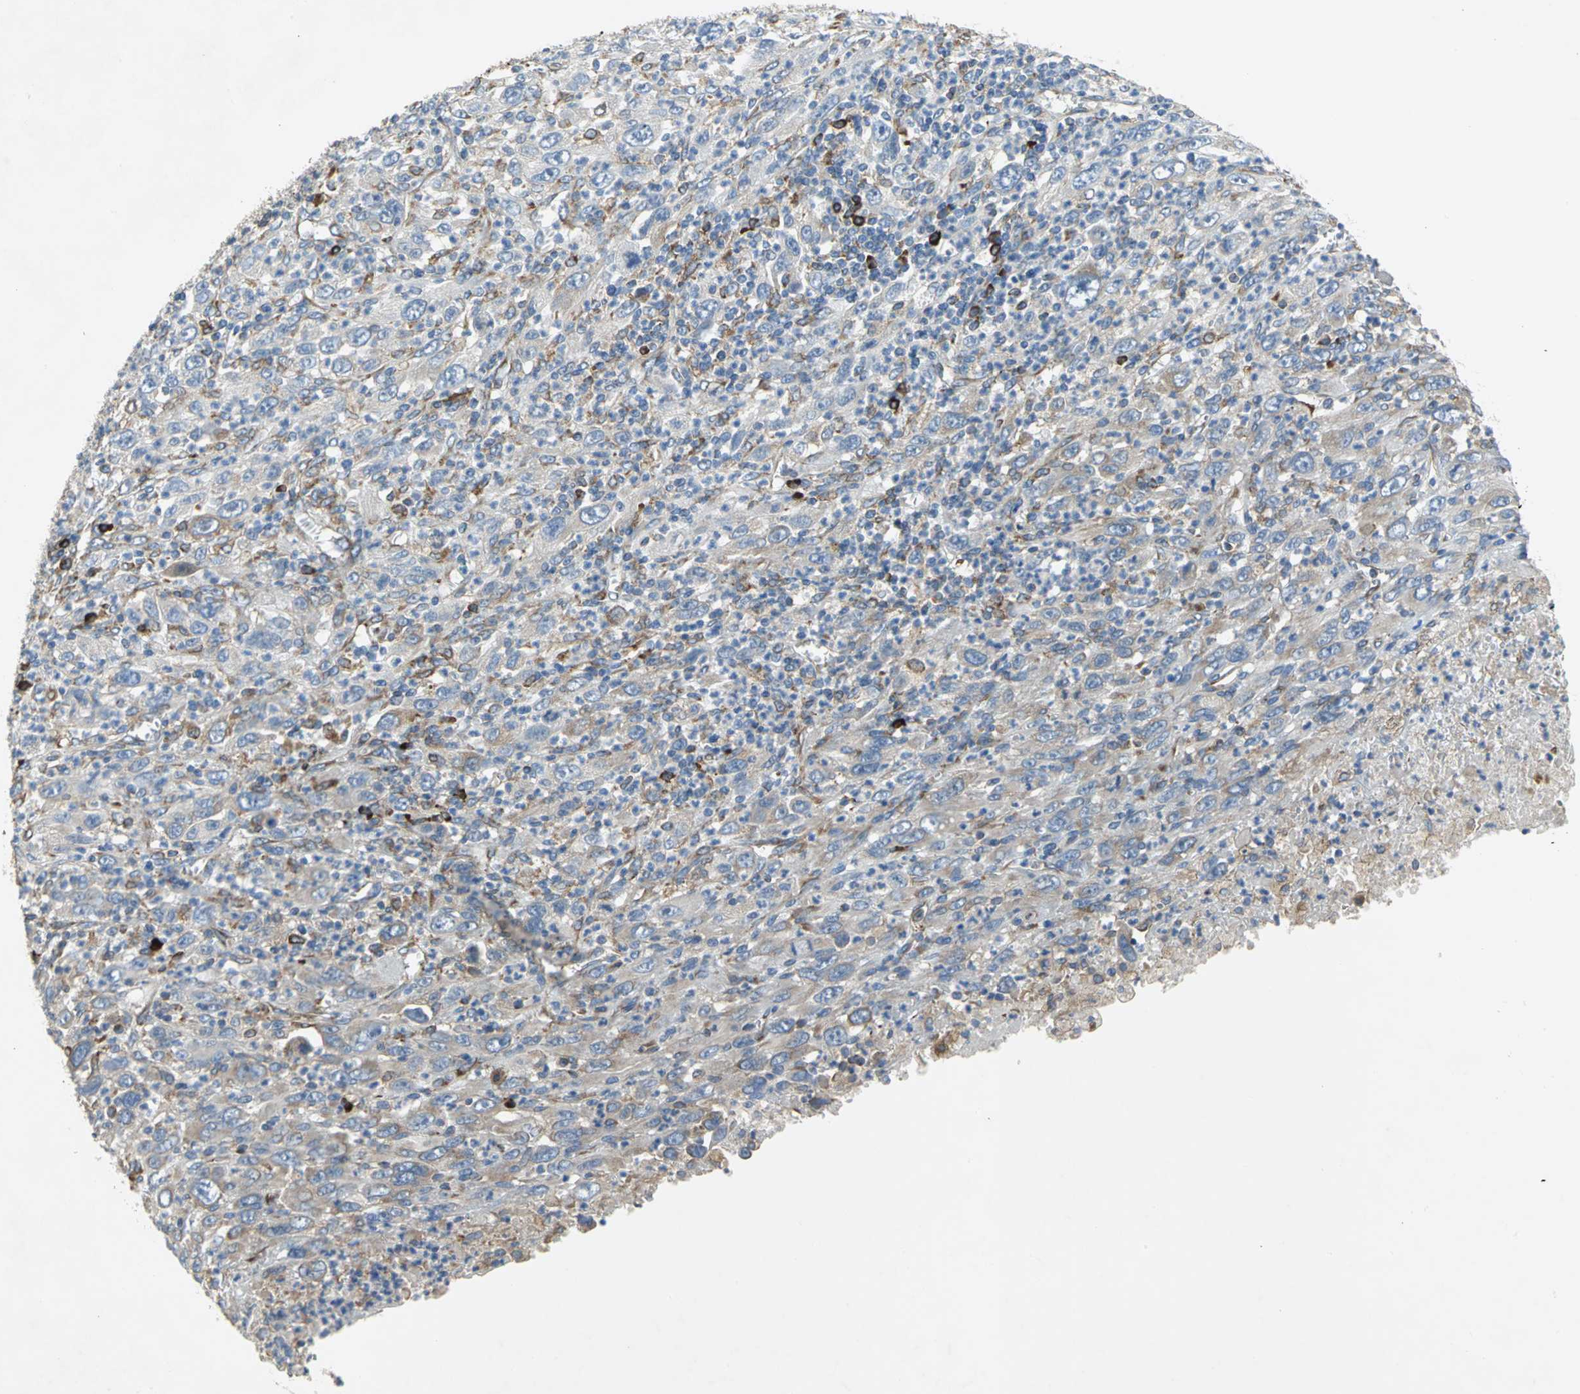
{"staining": {"intensity": "moderate", "quantity": "25%-75%", "location": "cytoplasmic/membranous"}, "tissue": "melanoma", "cell_type": "Tumor cells", "image_type": "cancer", "snomed": [{"axis": "morphology", "description": "Malignant melanoma, Metastatic site"}, {"axis": "topography", "description": "Skin"}], "caption": "IHC image of neoplastic tissue: malignant melanoma (metastatic site) stained using immunohistochemistry displays medium levels of moderate protein expression localized specifically in the cytoplasmic/membranous of tumor cells, appearing as a cytoplasmic/membranous brown color.", "gene": "TULP4", "patient": {"sex": "female", "age": 56}}